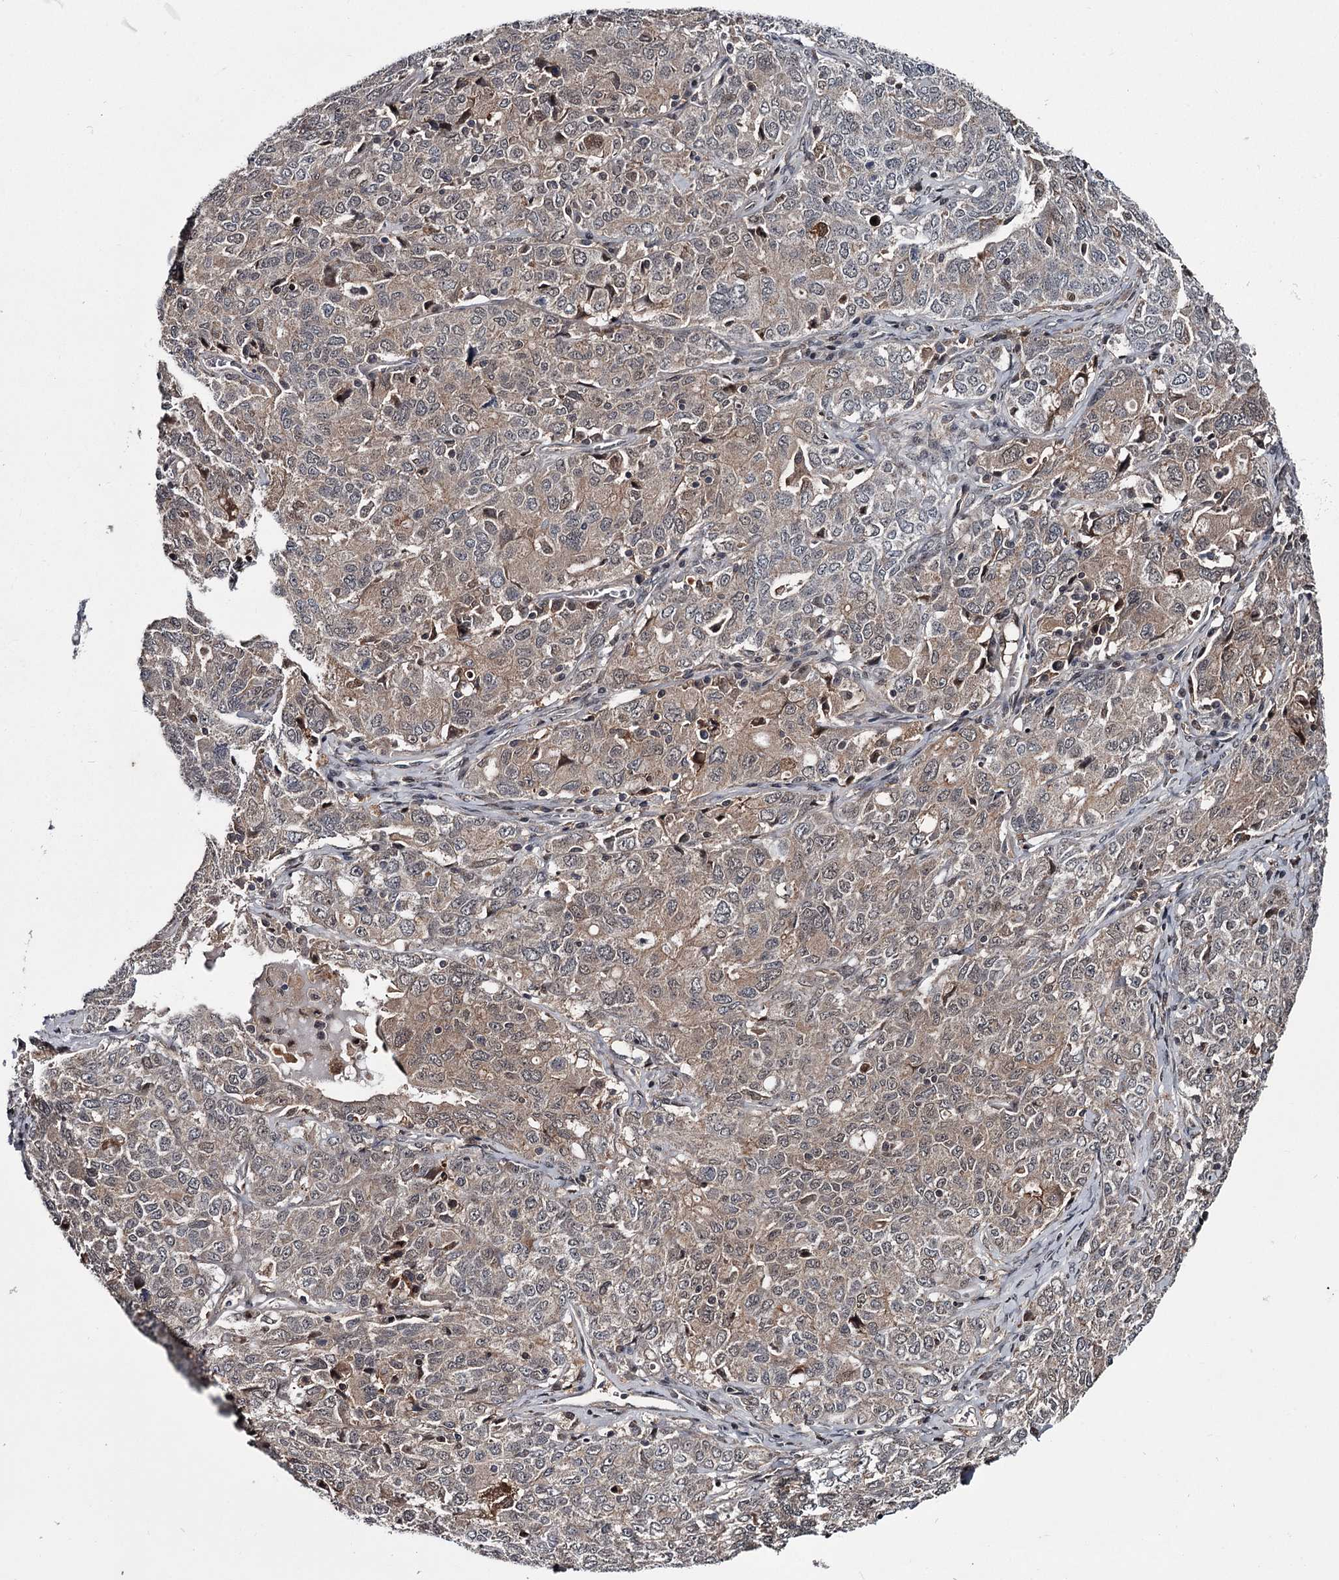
{"staining": {"intensity": "weak", "quantity": "25%-75%", "location": "cytoplasmic/membranous,nuclear"}, "tissue": "ovarian cancer", "cell_type": "Tumor cells", "image_type": "cancer", "snomed": [{"axis": "morphology", "description": "Carcinoma, endometroid"}, {"axis": "topography", "description": "Ovary"}], "caption": "IHC photomicrograph of neoplastic tissue: human ovarian endometroid carcinoma stained using immunohistochemistry reveals low levels of weak protein expression localized specifically in the cytoplasmic/membranous and nuclear of tumor cells, appearing as a cytoplasmic/membranous and nuclear brown color.", "gene": "DAO", "patient": {"sex": "female", "age": 62}}